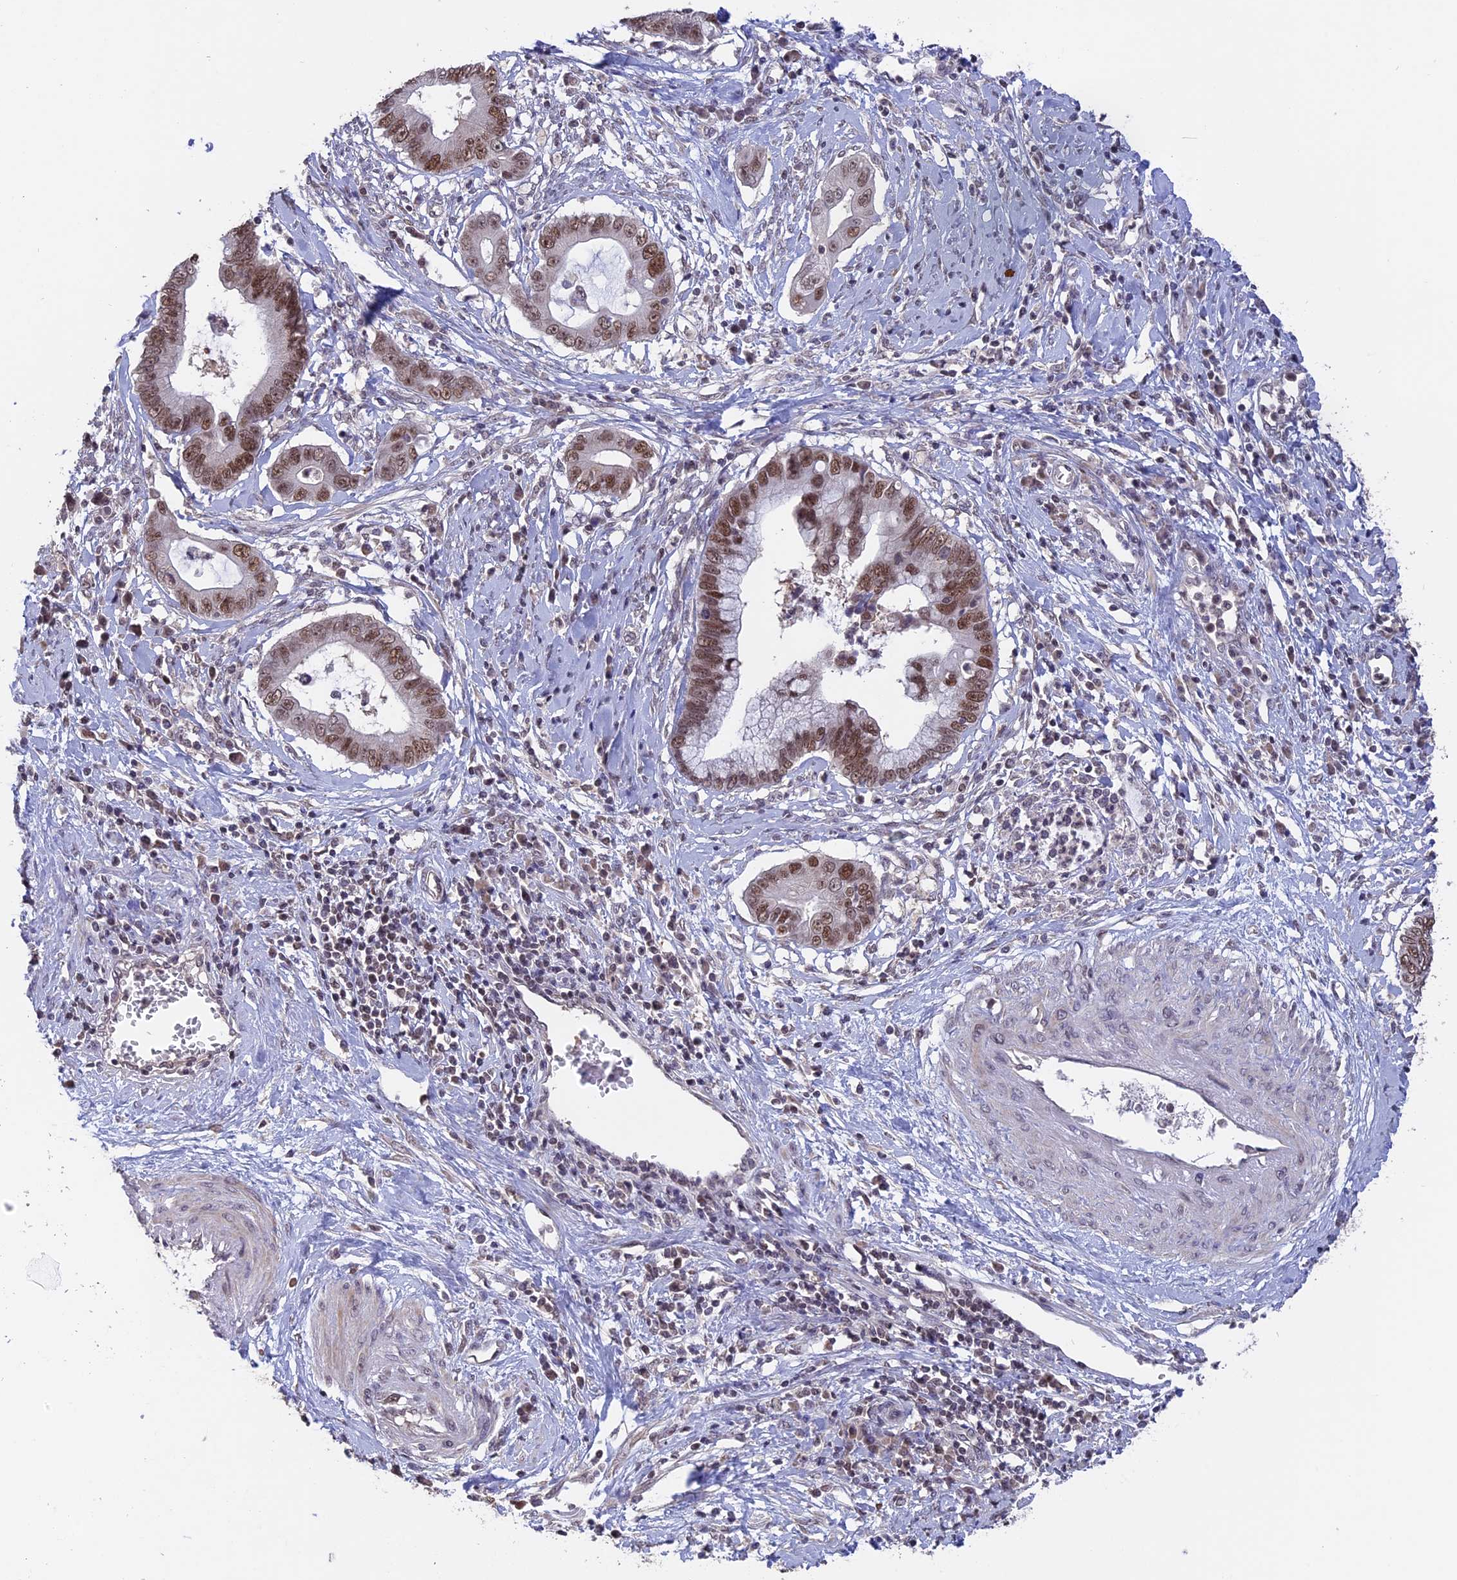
{"staining": {"intensity": "moderate", "quantity": ">75%", "location": "nuclear"}, "tissue": "cervical cancer", "cell_type": "Tumor cells", "image_type": "cancer", "snomed": [{"axis": "morphology", "description": "Adenocarcinoma, NOS"}, {"axis": "topography", "description": "Cervix"}], "caption": "Protein staining of adenocarcinoma (cervical) tissue displays moderate nuclear expression in about >75% of tumor cells.", "gene": "RFC5", "patient": {"sex": "female", "age": 44}}